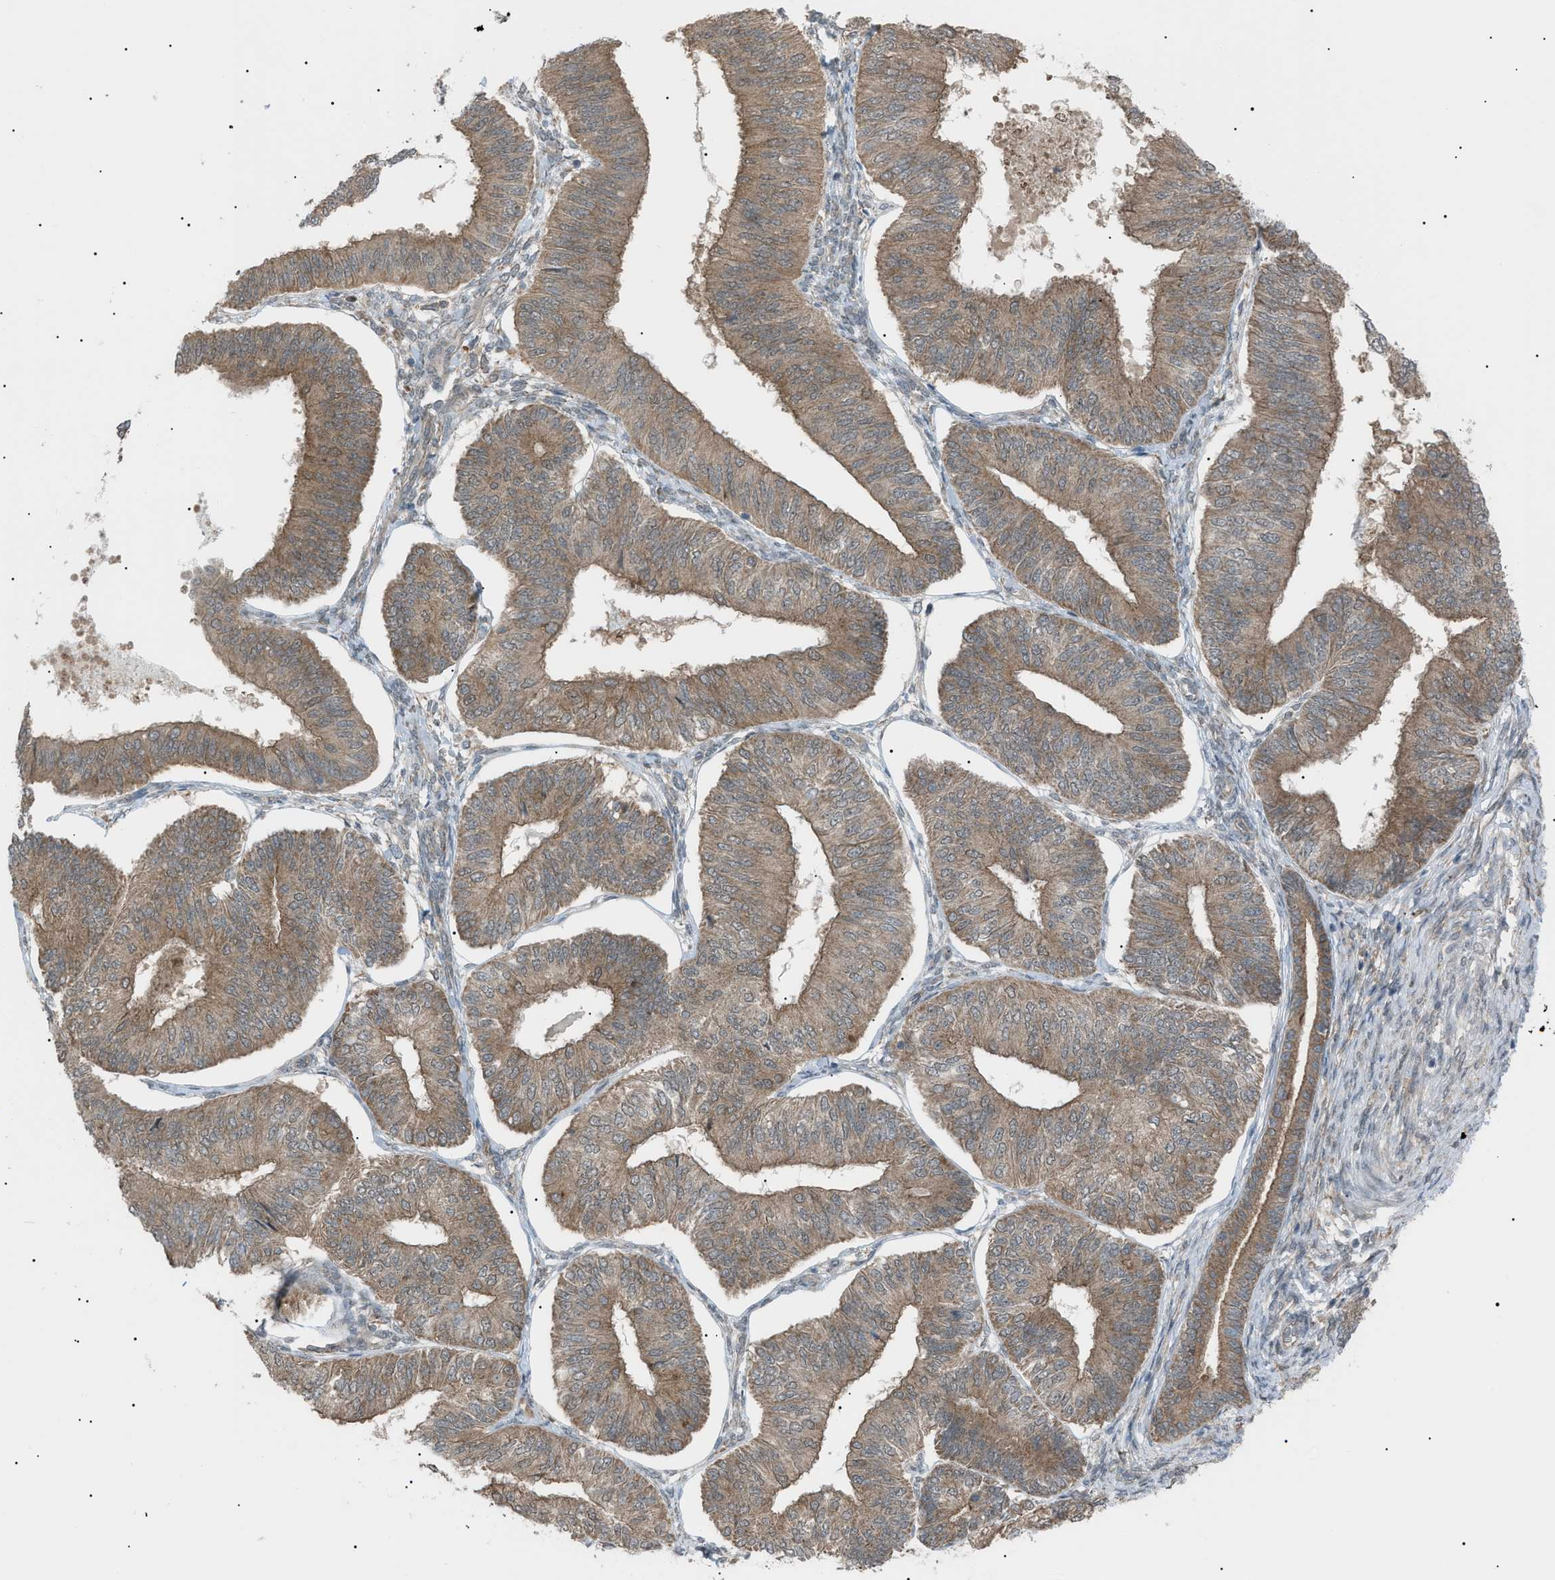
{"staining": {"intensity": "moderate", "quantity": ">75%", "location": "cytoplasmic/membranous"}, "tissue": "endometrial cancer", "cell_type": "Tumor cells", "image_type": "cancer", "snomed": [{"axis": "morphology", "description": "Adenocarcinoma, NOS"}, {"axis": "topography", "description": "Endometrium"}], "caption": "An immunohistochemistry photomicrograph of neoplastic tissue is shown. Protein staining in brown highlights moderate cytoplasmic/membranous positivity in endometrial cancer within tumor cells.", "gene": "LPIN2", "patient": {"sex": "female", "age": 58}}